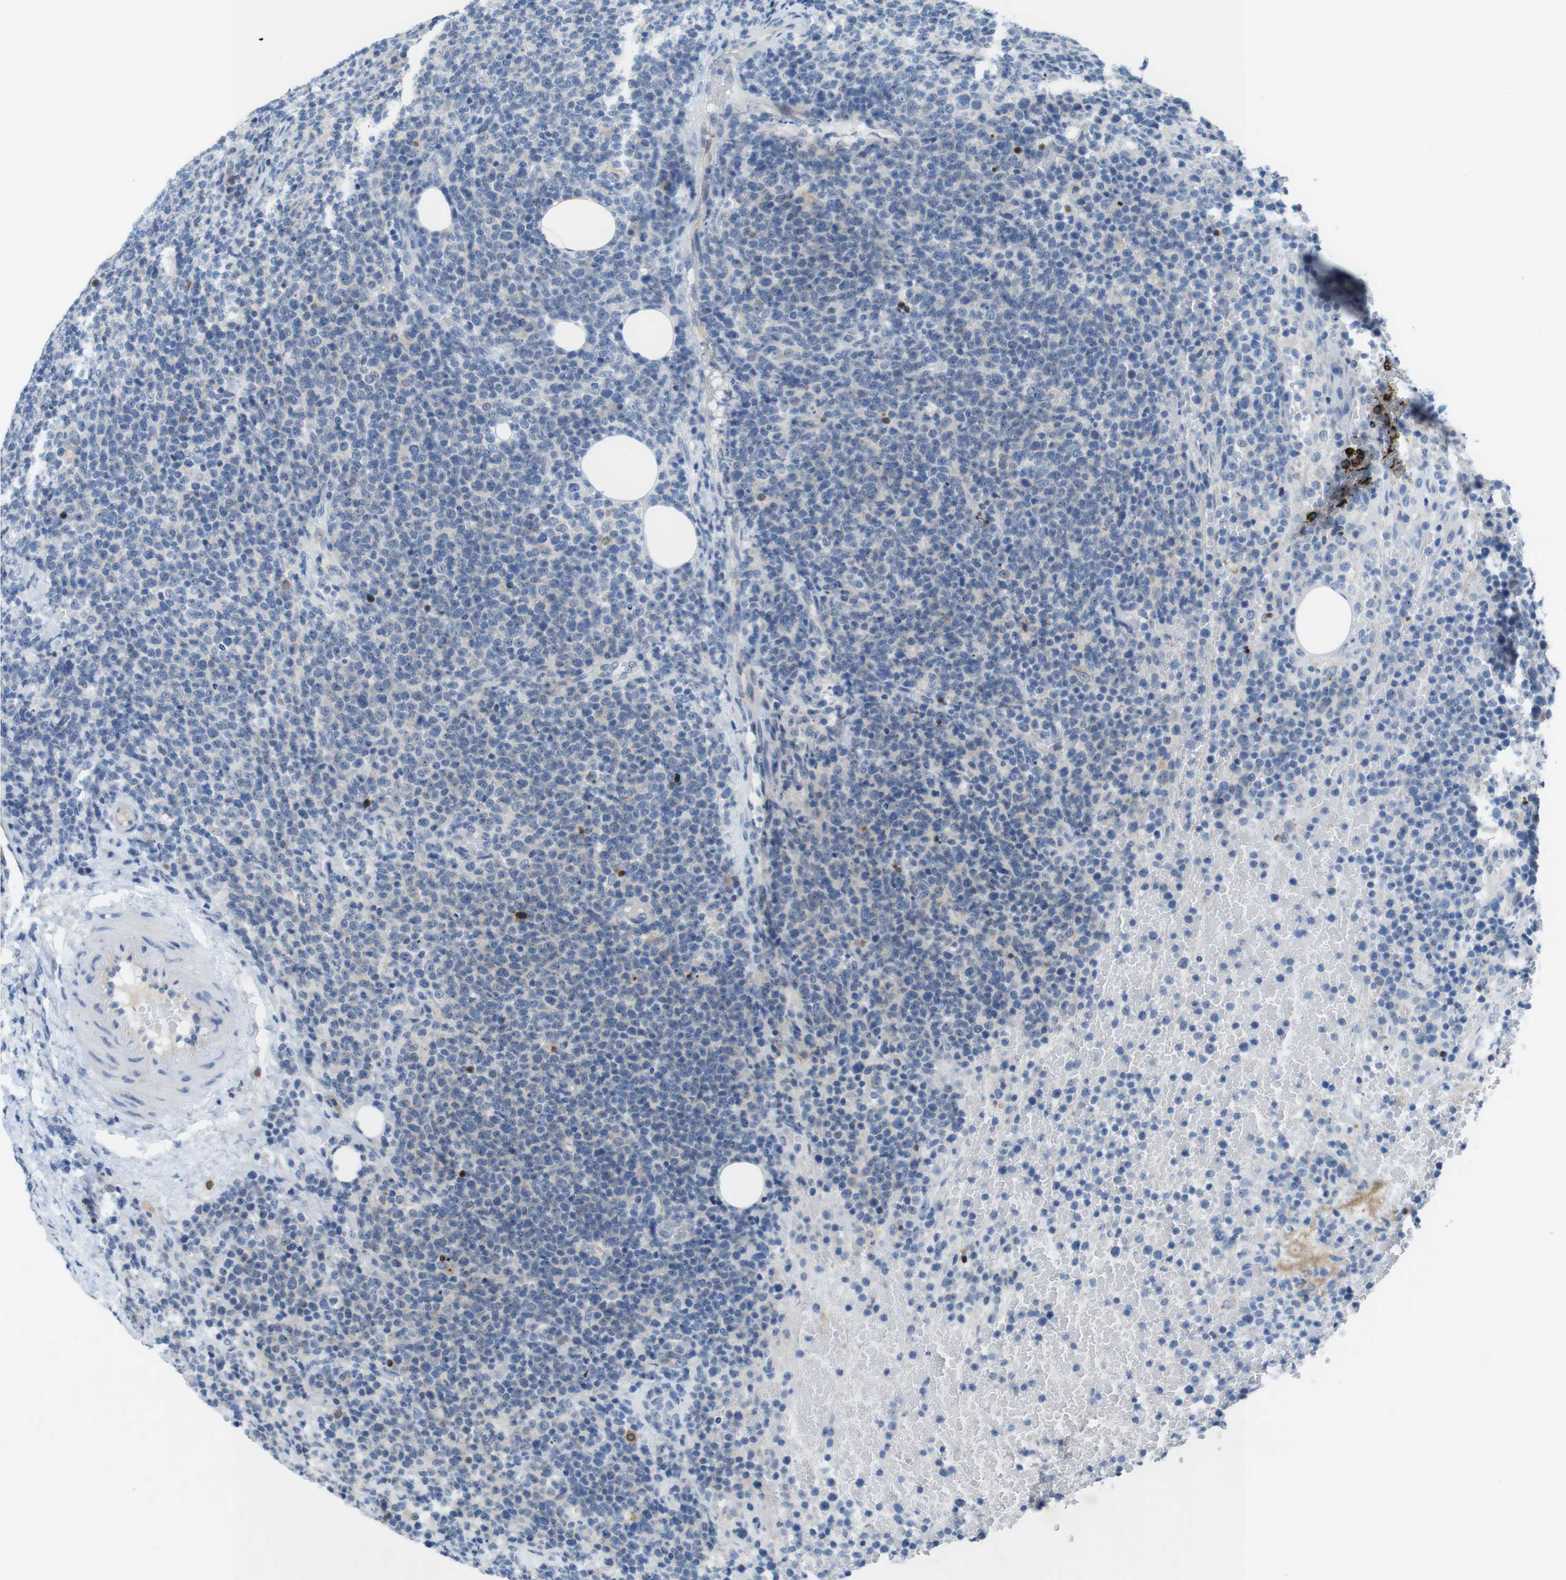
{"staining": {"intensity": "negative", "quantity": "none", "location": "none"}, "tissue": "lymphoma", "cell_type": "Tumor cells", "image_type": "cancer", "snomed": [{"axis": "morphology", "description": "Malignant lymphoma, non-Hodgkin's type, High grade"}, {"axis": "topography", "description": "Lymph node"}], "caption": "Immunohistochemistry micrograph of human lymphoma stained for a protein (brown), which displays no expression in tumor cells.", "gene": "TJP3", "patient": {"sex": "male", "age": 61}}